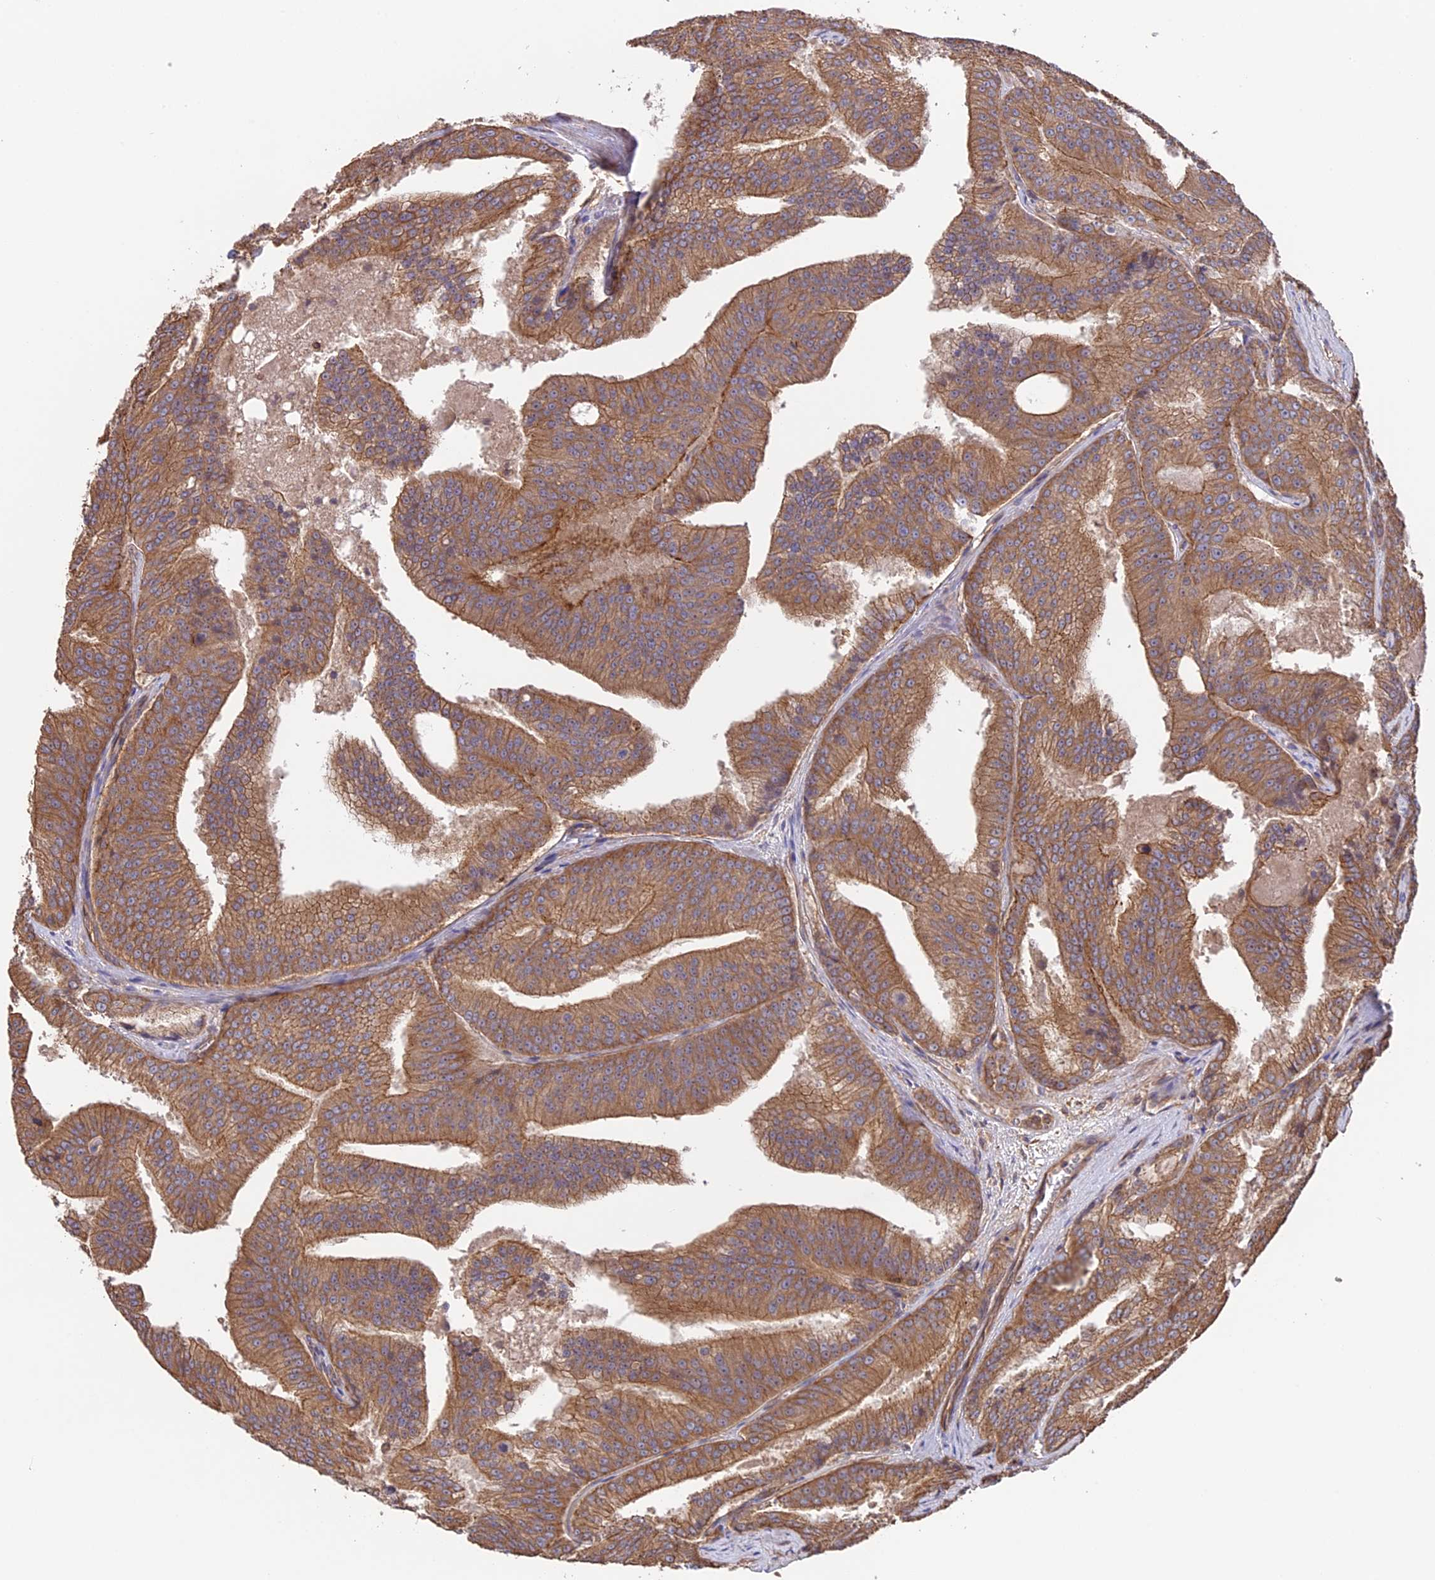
{"staining": {"intensity": "moderate", "quantity": ">75%", "location": "cytoplasmic/membranous"}, "tissue": "prostate cancer", "cell_type": "Tumor cells", "image_type": "cancer", "snomed": [{"axis": "morphology", "description": "Adenocarcinoma, High grade"}, {"axis": "topography", "description": "Prostate"}], "caption": "A medium amount of moderate cytoplasmic/membranous positivity is present in about >75% of tumor cells in prostate adenocarcinoma (high-grade) tissue.", "gene": "GAS8", "patient": {"sex": "male", "age": 61}}